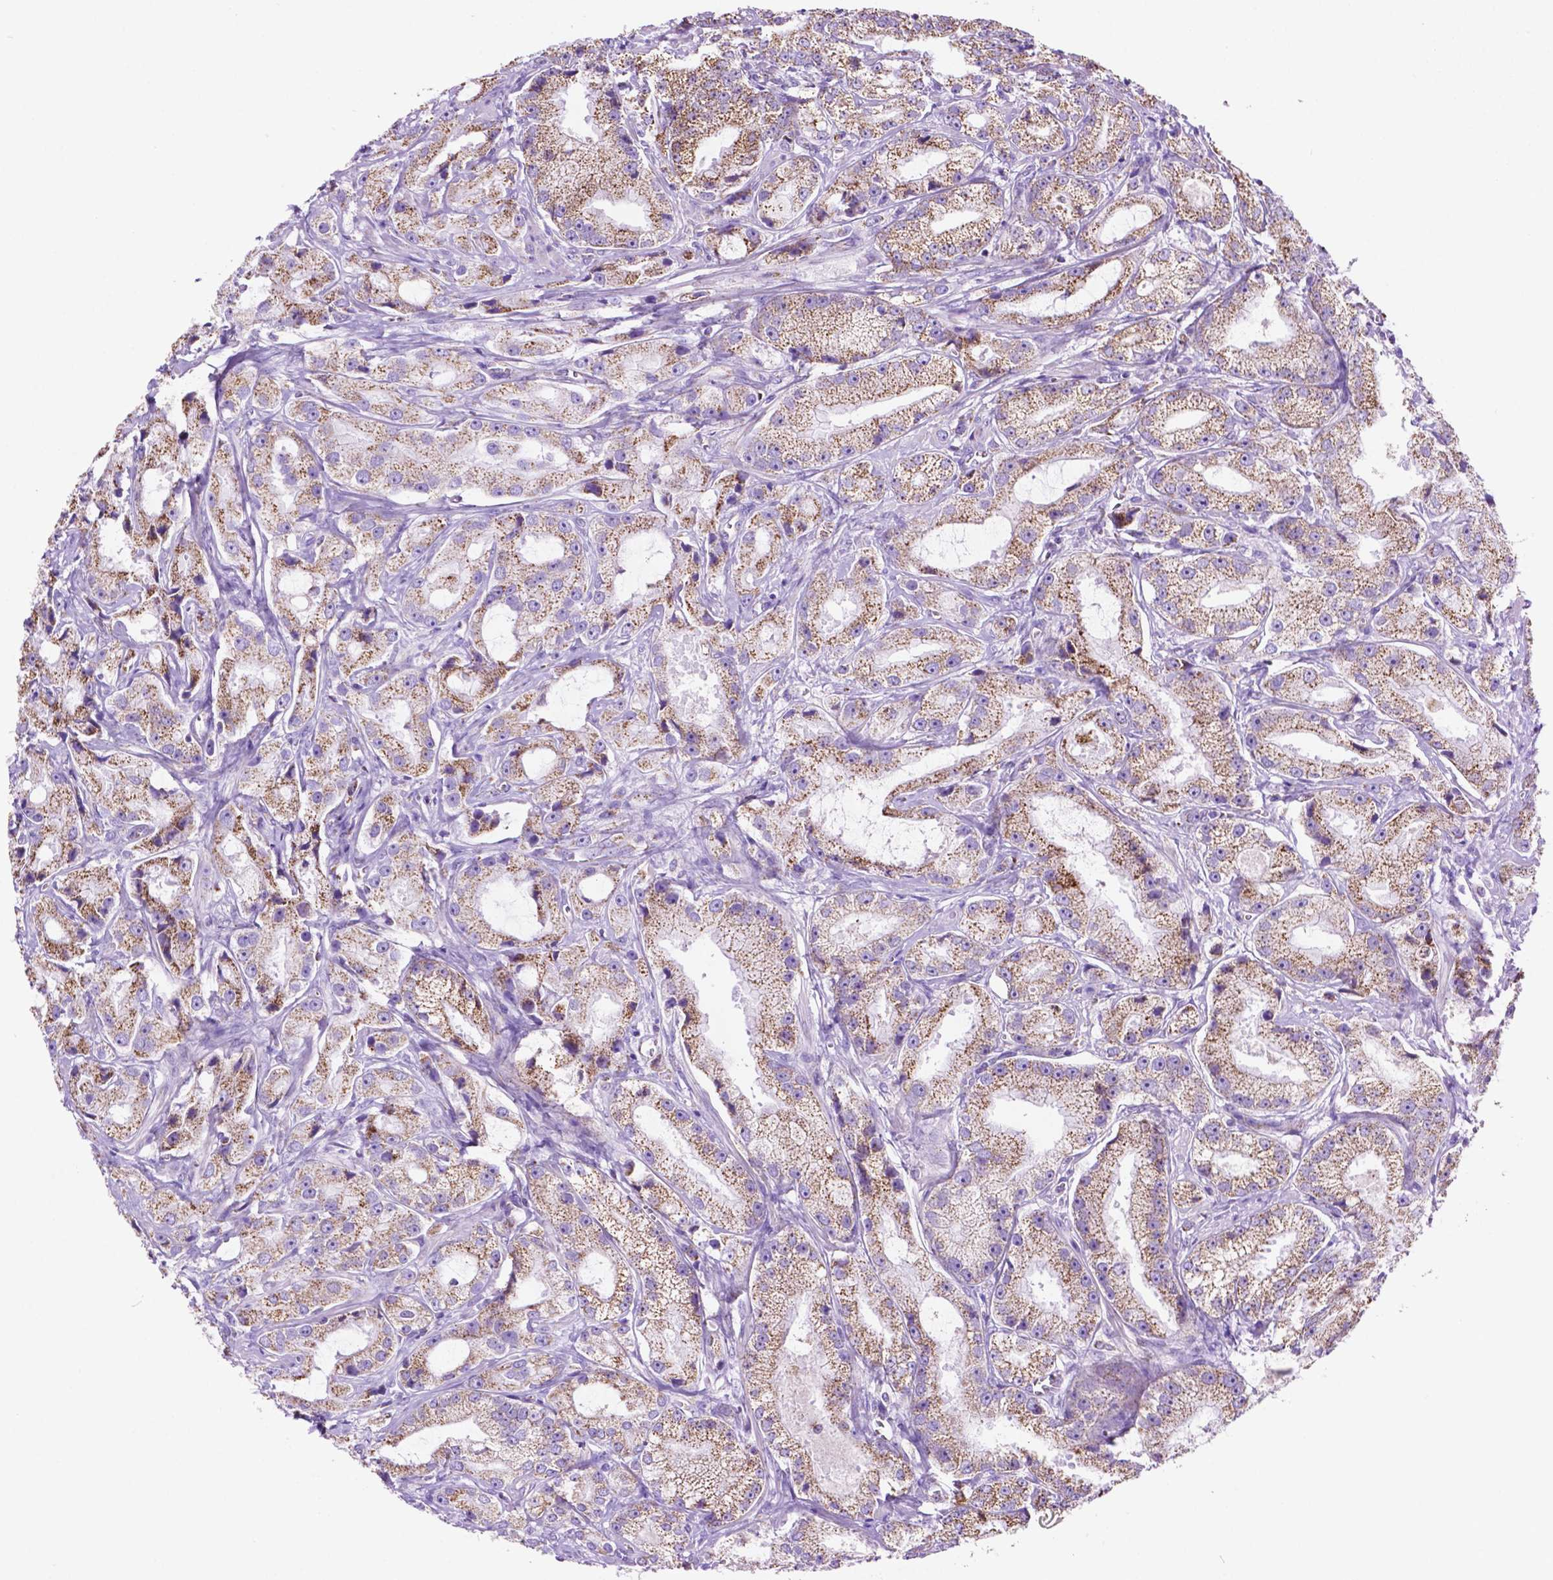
{"staining": {"intensity": "strong", "quantity": "25%-75%", "location": "cytoplasmic/membranous"}, "tissue": "prostate cancer", "cell_type": "Tumor cells", "image_type": "cancer", "snomed": [{"axis": "morphology", "description": "Adenocarcinoma, High grade"}, {"axis": "topography", "description": "Prostate"}], "caption": "This histopathology image shows prostate cancer stained with immunohistochemistry (IHC) to label a protein in brown. The cytoplasmic/membranous of tumor cells show strong positivity for the protein. Nuclei are counter-stained blue.", "gene": "GDPD5", "patient": {"sex": "male", "age": 64}}